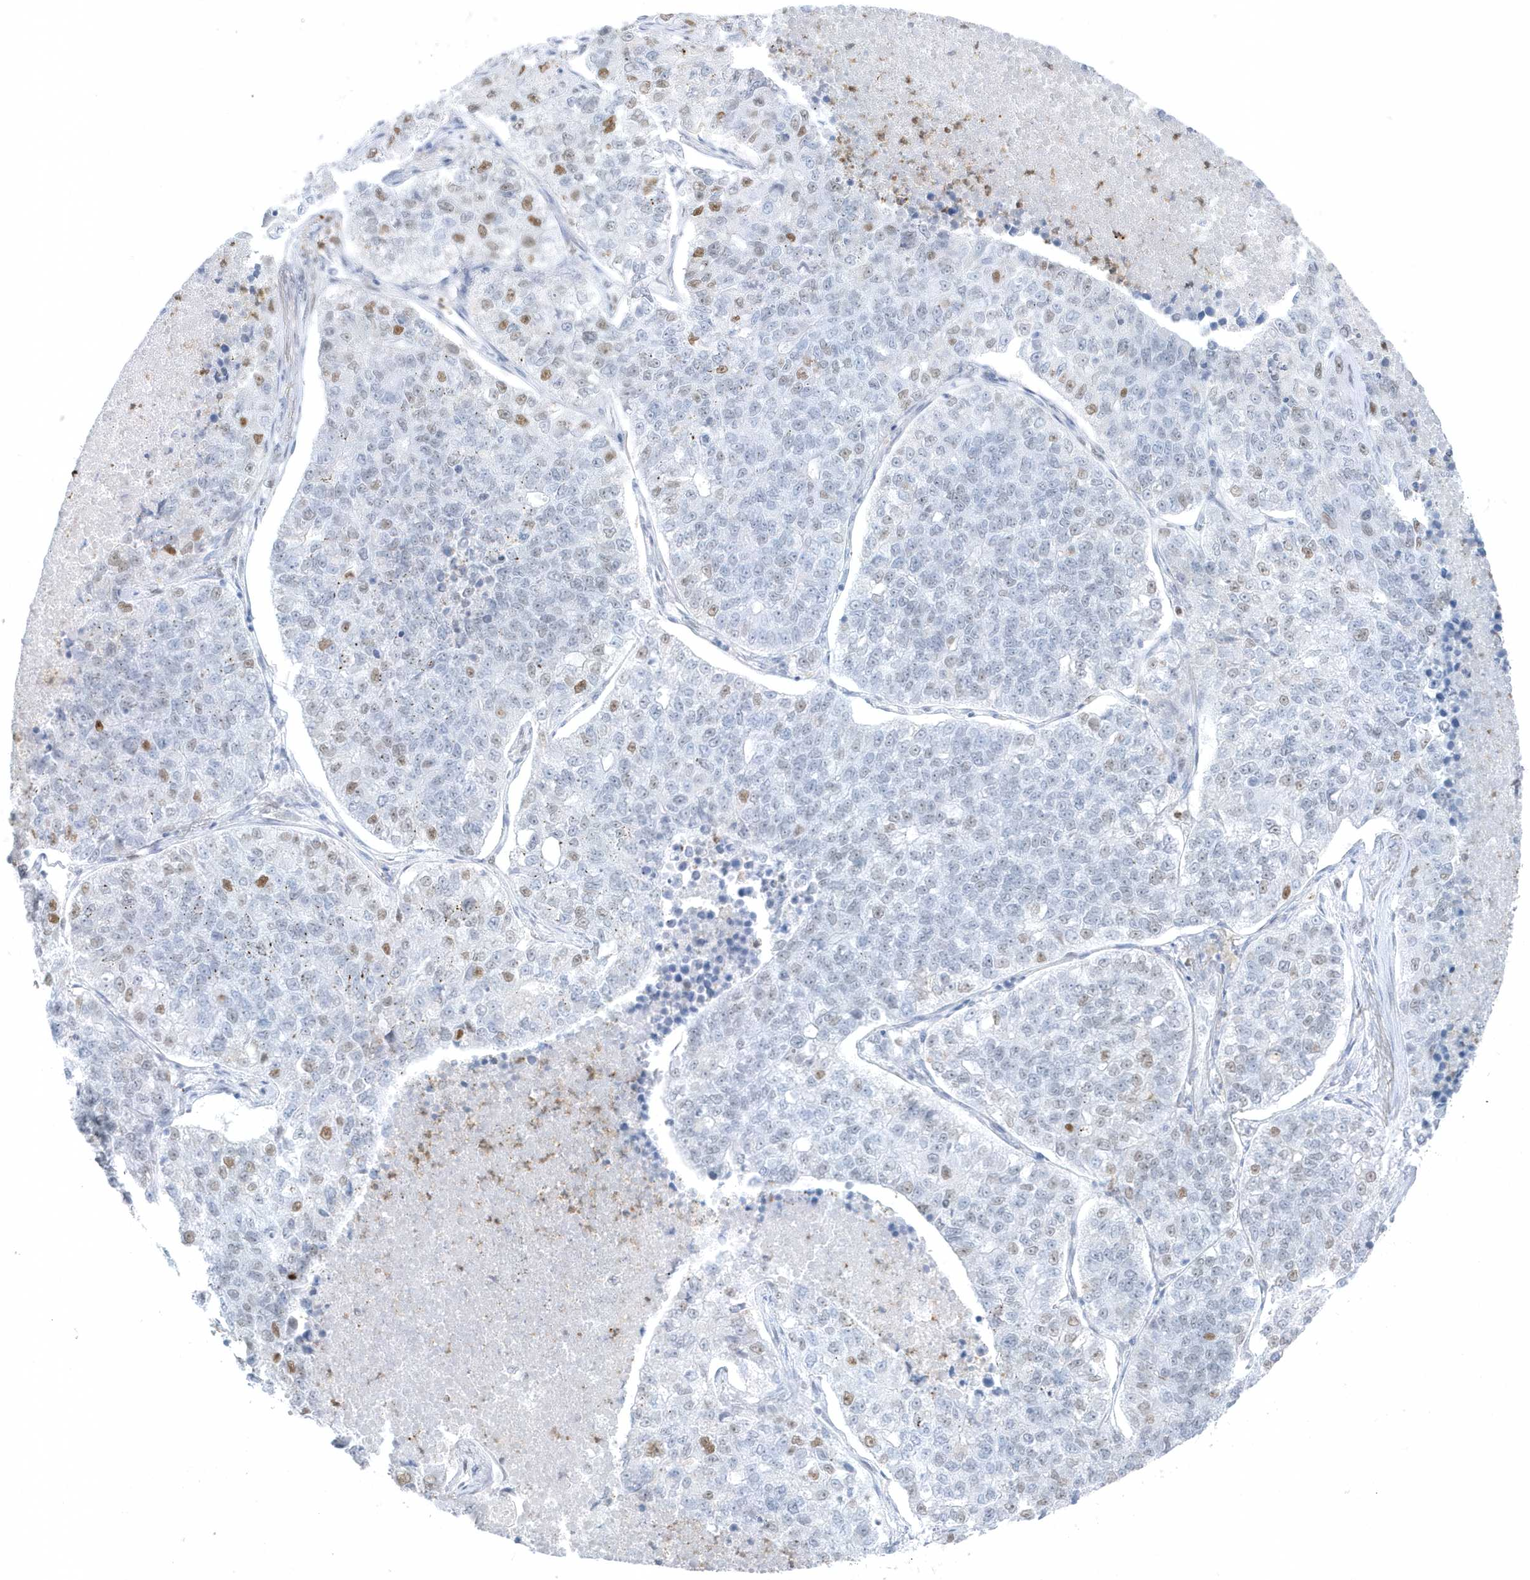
{"staining": {"intensity": "moderate", "quantity": "<25%", "location": "nuclear"}, "tissue": "lung cancer", "cell_type": "Tumor cells", "image_type": "cancer", "snomed": [{"axis": "morphology", "description": "Adenocarcinoma, NOS"}, {"axis": "topography", "description": "Lung"}], "caption": "Tumor cells display low levels of moderate nuclear positivity in approximately <25% of cells in lung cancer. The staining was performed using DAB to visualize the protein expression in brown, while the nuclei were stained in blue with hematoxylin (Magnification: 20x).", "gene": "SMIM34", "patient": {"sex": "male", "age": 49}}